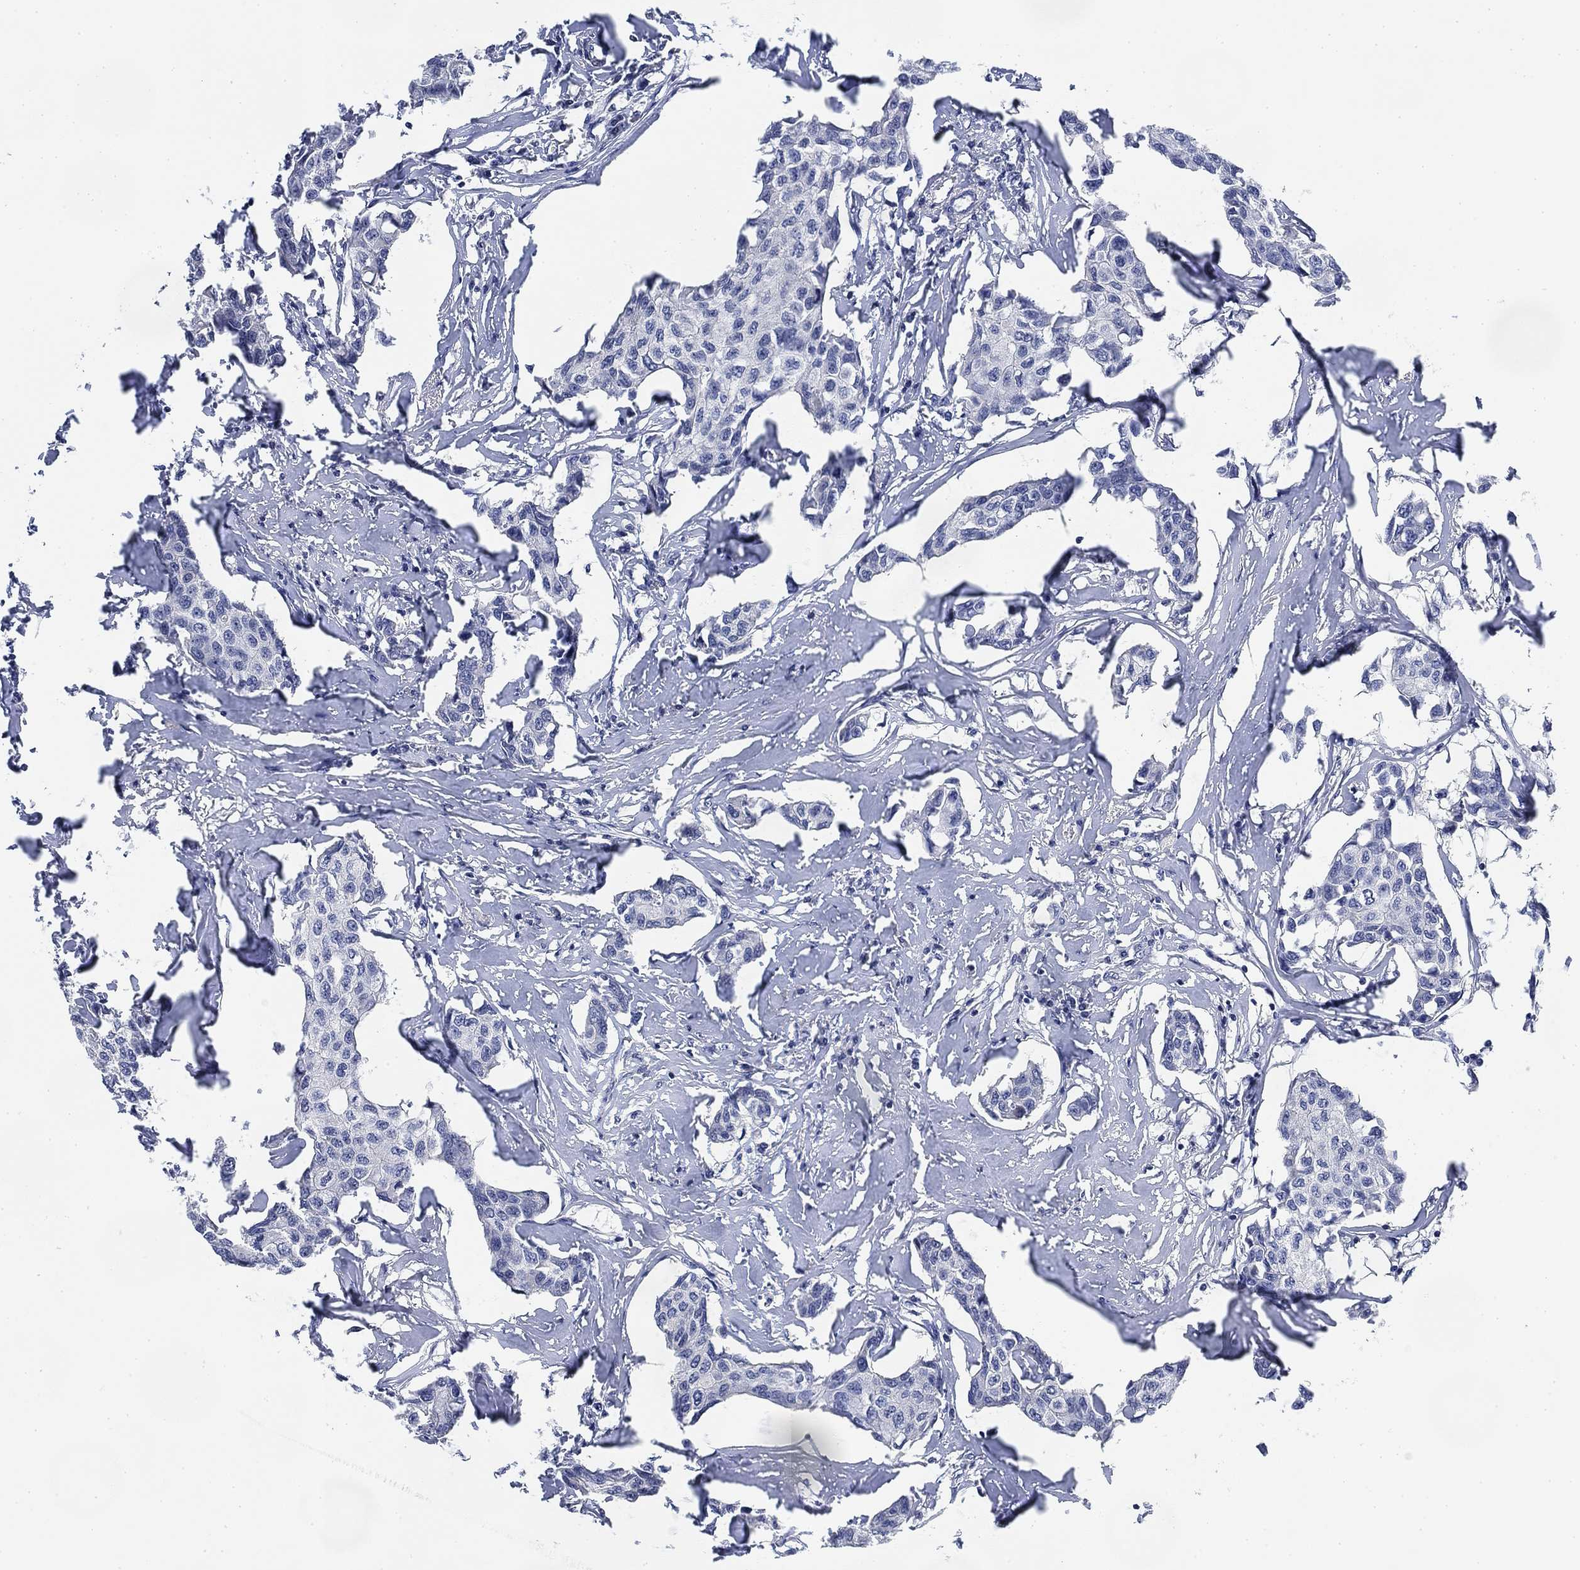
{"staining": {"intensity": "negative", "quantity": "none", "location": "none"}, "tissue": "breast cancer", "cell_type": "Tumor cells", "image_type": "cancer", "snomed": [{"axis": "morphology", "description": "Duct carcinoma"}, {"axis": "topography", "description": "Breast"}], "caption": "A high-resolution image shows immunohistochemistry (IHC) staining of invasive ductal carcinoma (breast), which demonstrates no significant positivity in tumor cells.", "gene": "DAZL", "patient": {"sex": "female", "age": 80}}